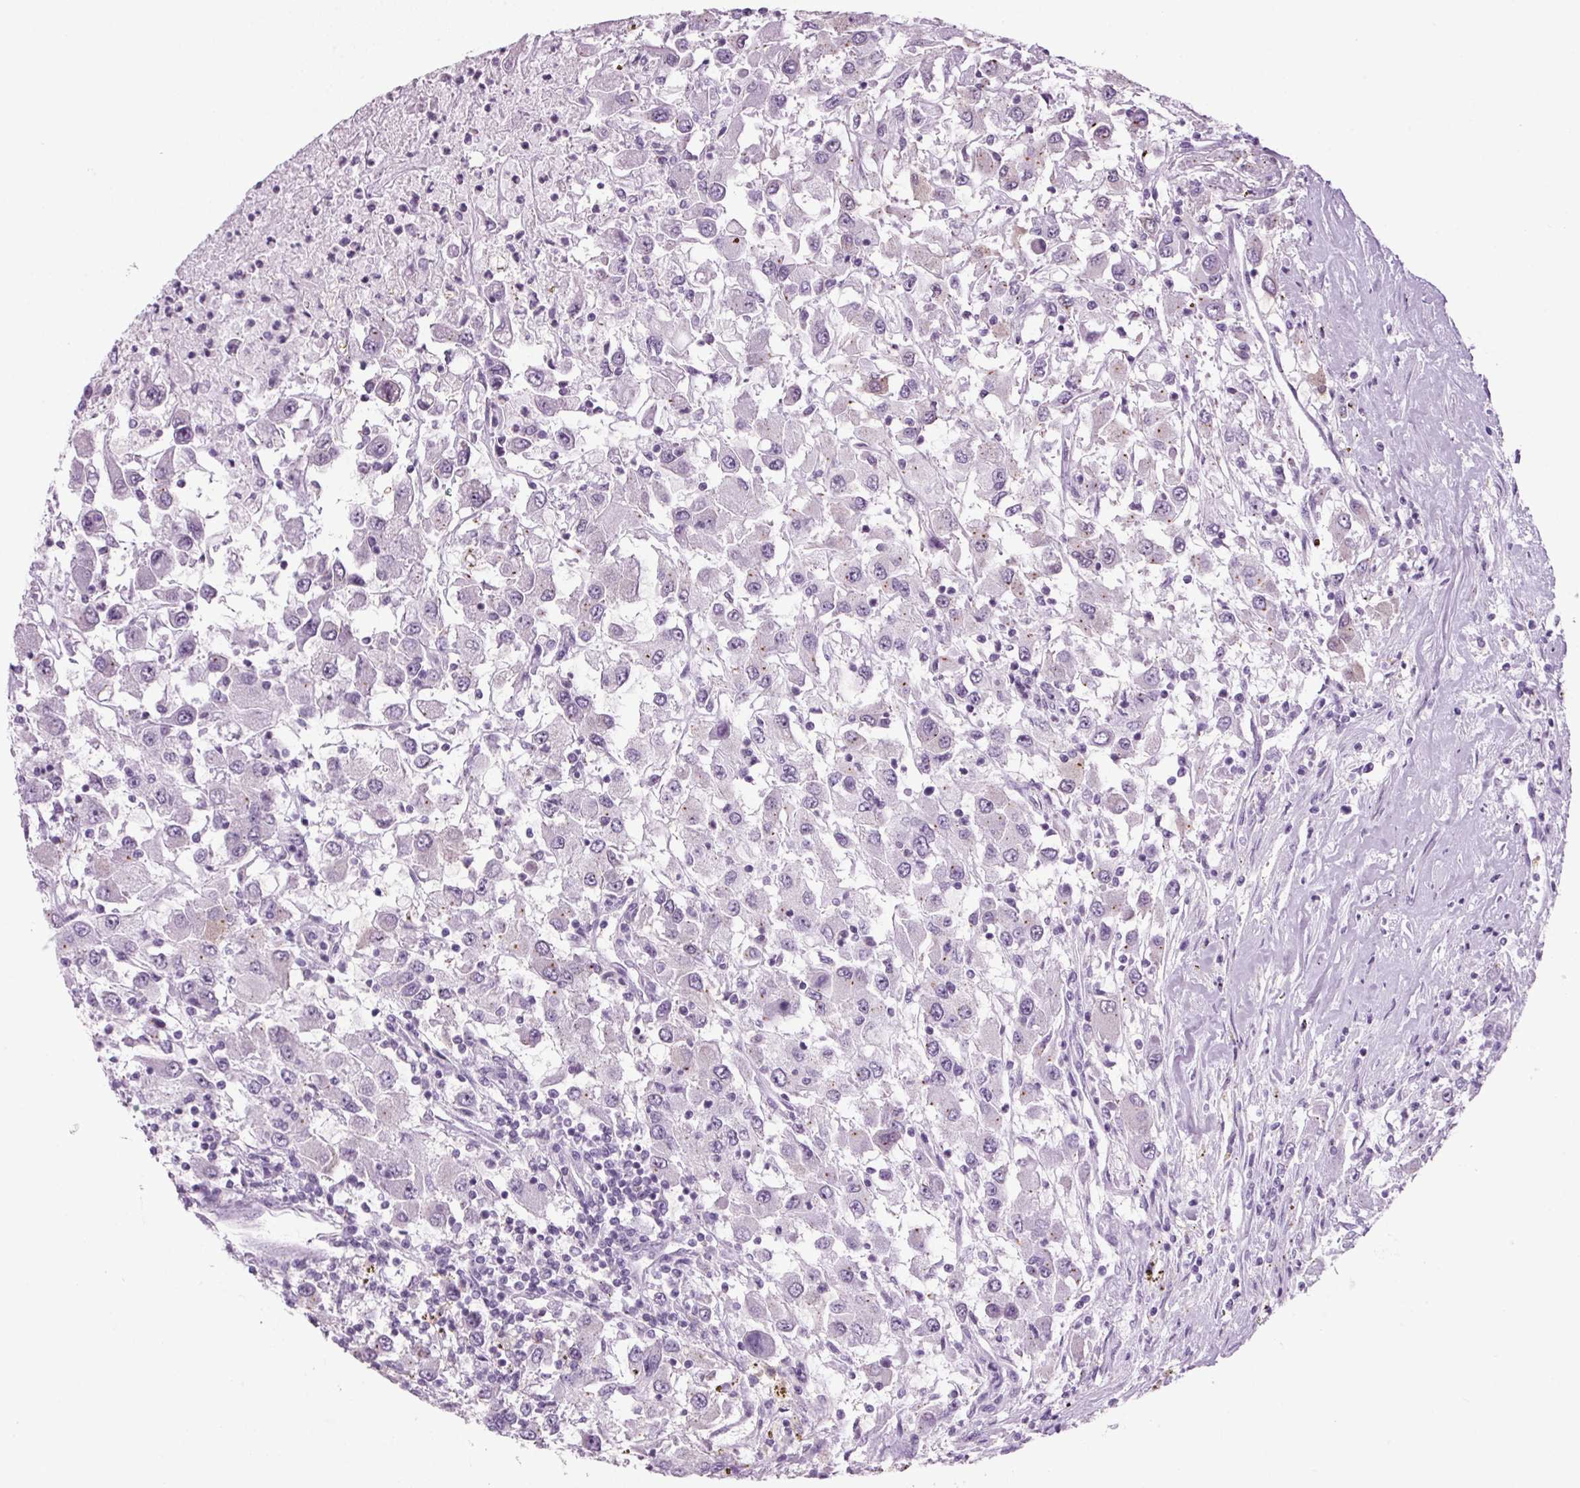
{"staining": {"intensity": "weak", "quantity": "<25%", "location": "cytoplasmic/membranous"}, "tissue": "renal cancer", "cell_type": "Tumor cells", "image_type": "cancer", "snomed": [{"axis": "morphology", "description": "Adenocarcinoma, NOS"}, {"axis": "topography", "description": "Kidney"}], "caption": "A high-resolution photomicrograph shows IHC staining of renal adenocarcinoma, which reveals no significant expression in tumor cells.", "gene": "PPP1R1A", "patient": {"sex": "female", "age": 67}}